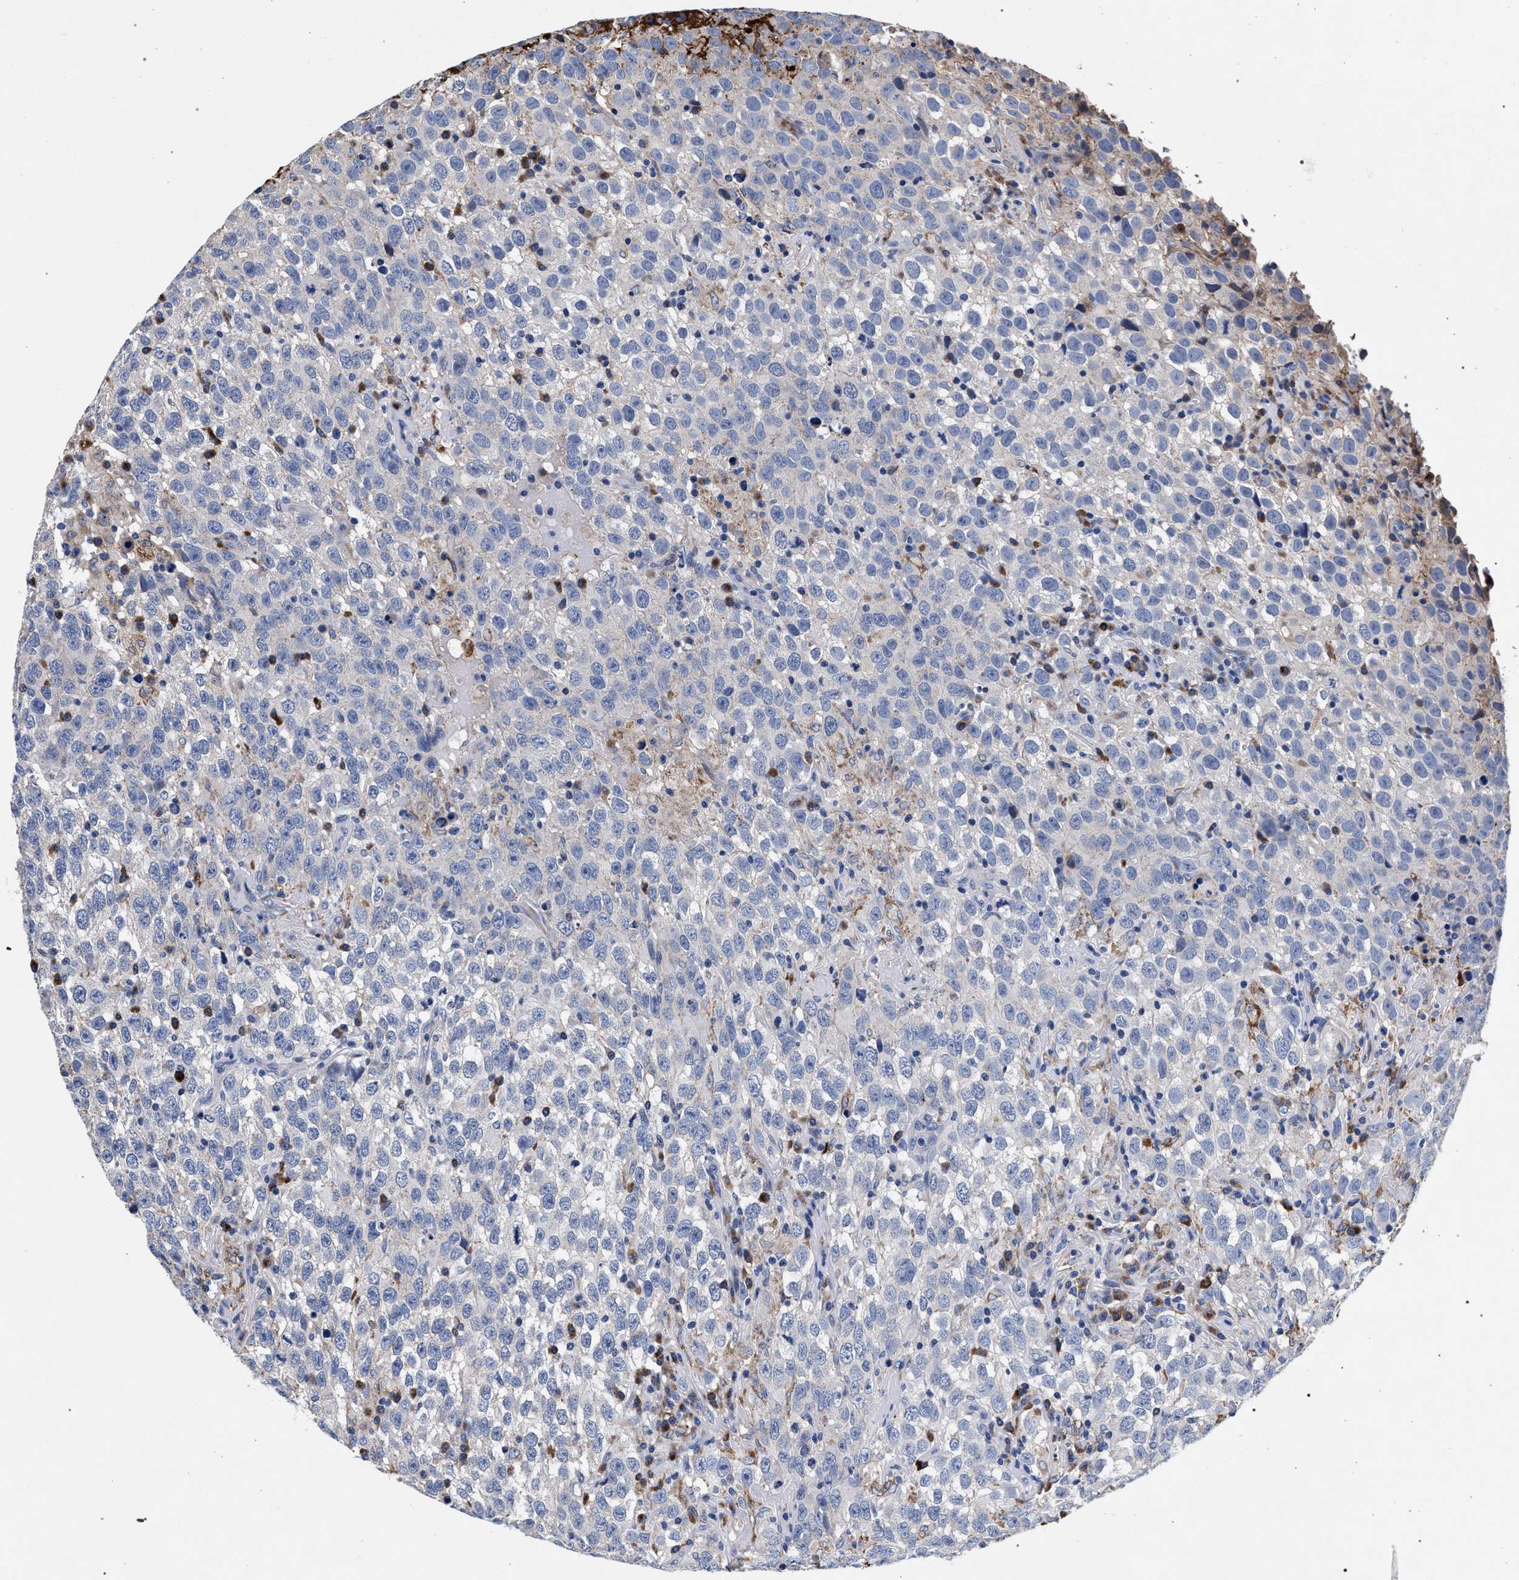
{"staining": {"intensity": "moderate", "quantity": "<25%", "location": "cytoplasmic/membranous"}, "tissue": "testis cancer", "cell_type": "Tumor cells", "image_type": "cancer", "snomed": [{"axis": "morphology", "description": "Seminoma, NOS"}, {"axis": "topography", "description": "Testis"}], "caption": "A high-resolution histopathology image shows immunohistochemistry (IHC) staining of testis seminoma, which displays moderate cytoplasmic/membranous positivity in approximately <25% of tumor cells. Immunohistochemistry stains the protein of interest in brown and the nuclei are stained blue.", "gene": "ACOX1", "patient": {"sex": "male", "age": 41}}